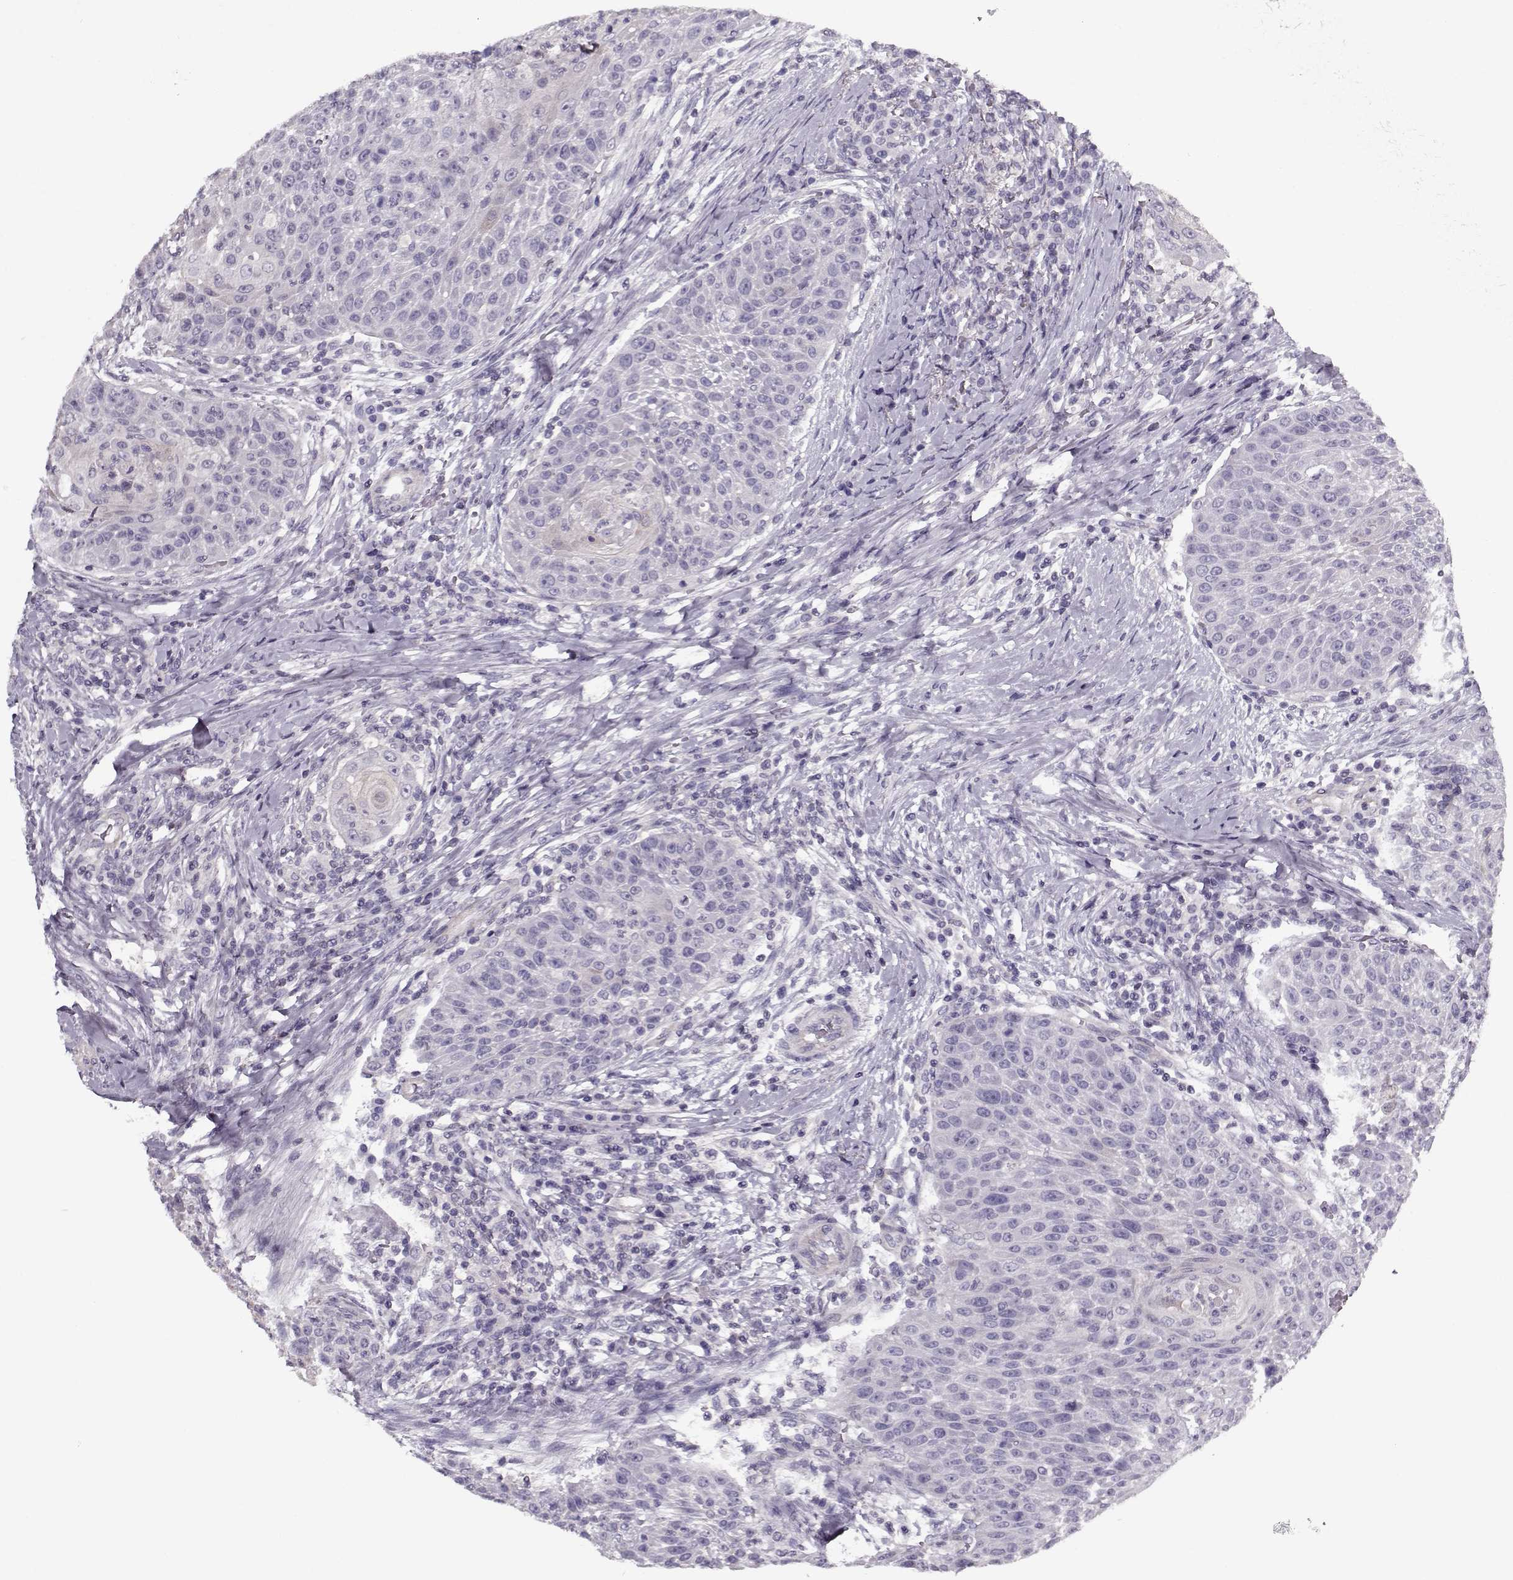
{"staining": {"intensity": "negative", "quantity": "none", "location": "none"}, "tissue": "head and neck cancer", "cell_type": "Tumor cells", "image_type": "cancer", "snomed": [{"axis": "morphology", "description": "Squamous cell carcinoma, NOS"}, {"axis": "topography", "description": "Head-Neck"}], "caption": "An IHC histopathology image of squamous cell carcinoma (head and neck) is shown. There is no staining in tumor cells of squamous cell carcinoma (head and neck).", "gene": "CCDC136", "patient": {"sex": "male", "age": 69}}